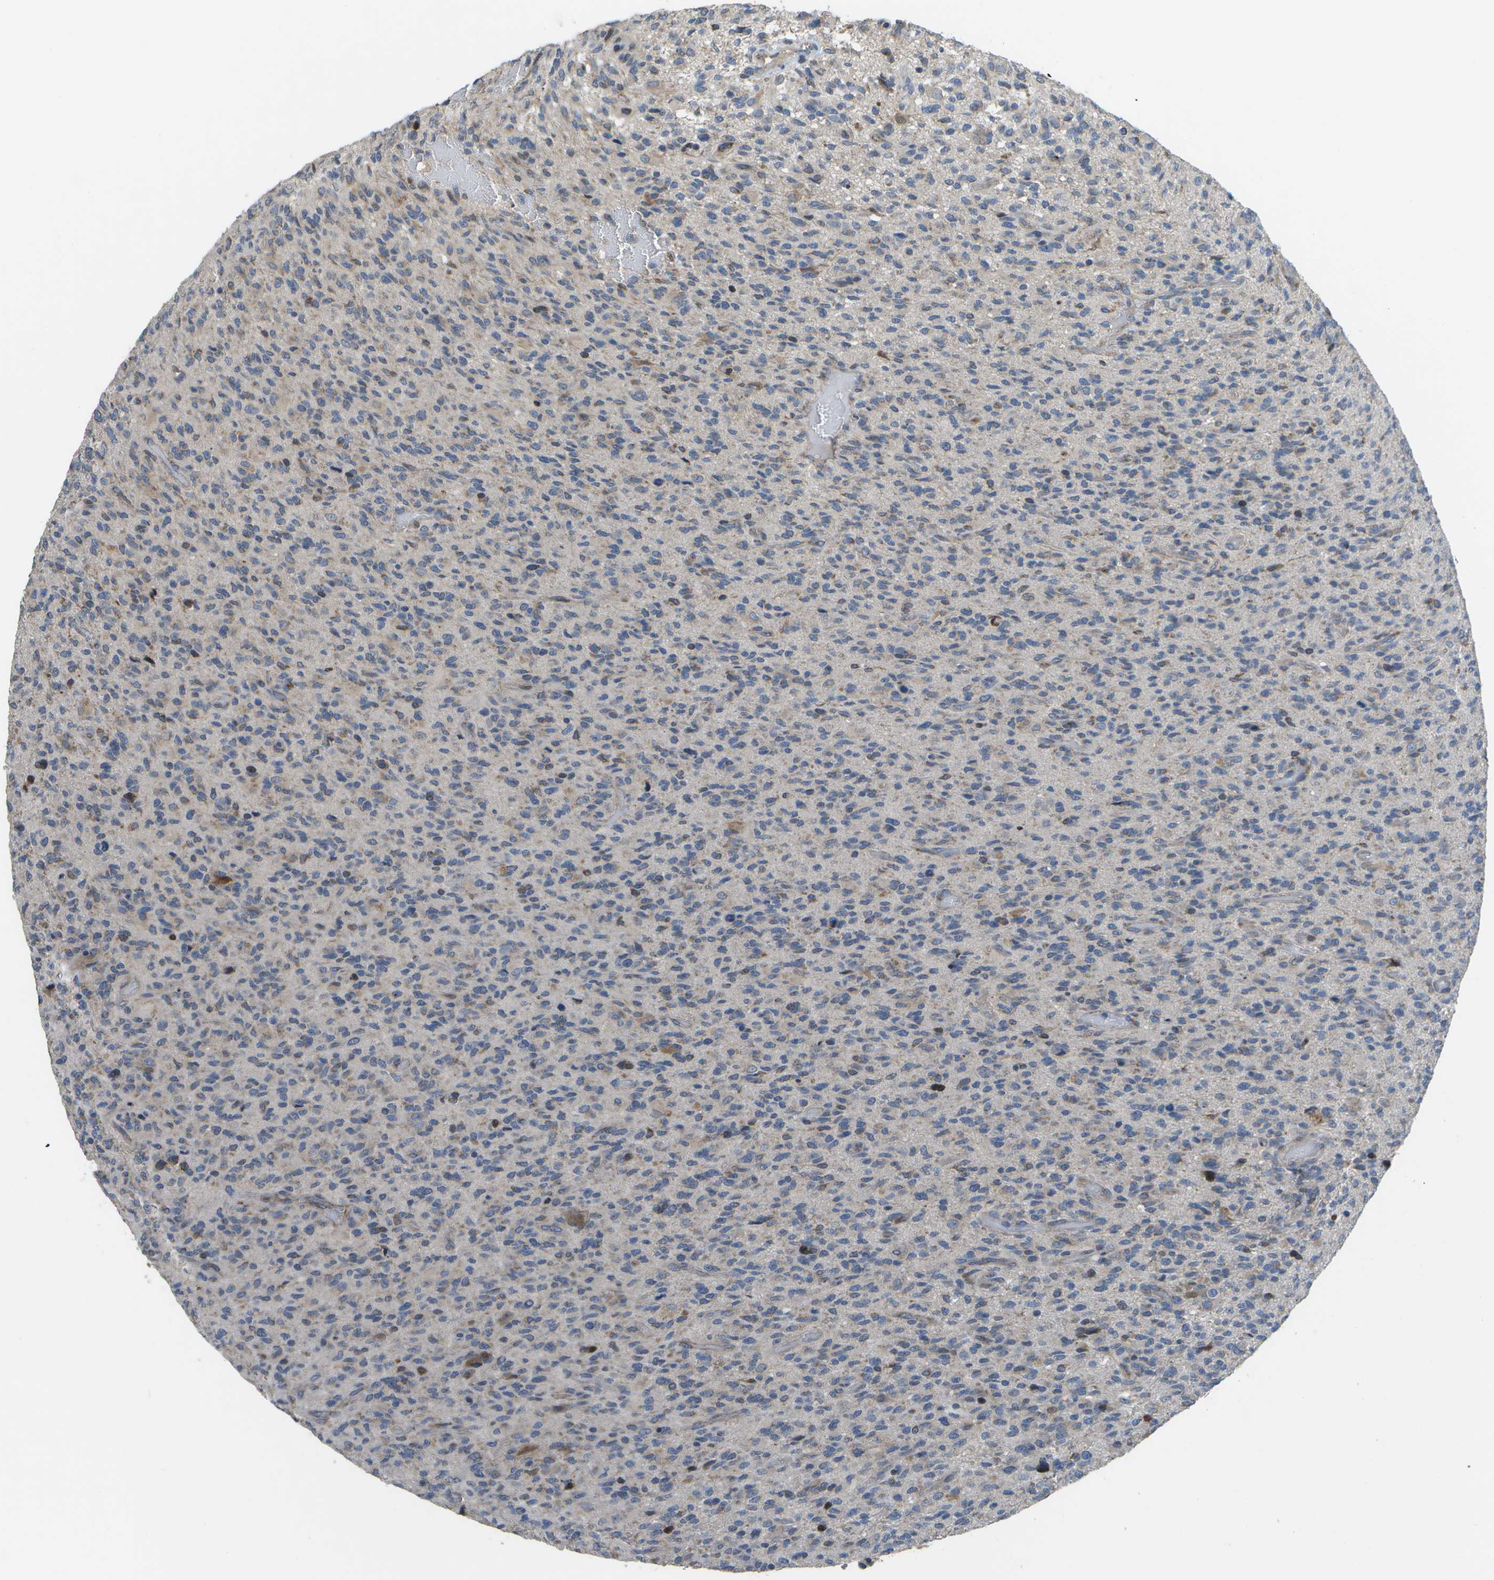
{"staining": {"intensity": "weak", "quantity": "<25%", "location": "cytoplasmic/membranous"}, "tissue": "glioma", "cell_type": "Tumor cells", "image_type": "cancer", "snomed": [{"axis": "morphology", "description": "Glioma, malignant, High grade"}, {"axis": "topography", "description": "Brain"}], "caption": "A histopathology image of human glioma is negative for staining in tumor cells.", "gene": "HADHA", "patient": {"sex": "male", "age": 71}}